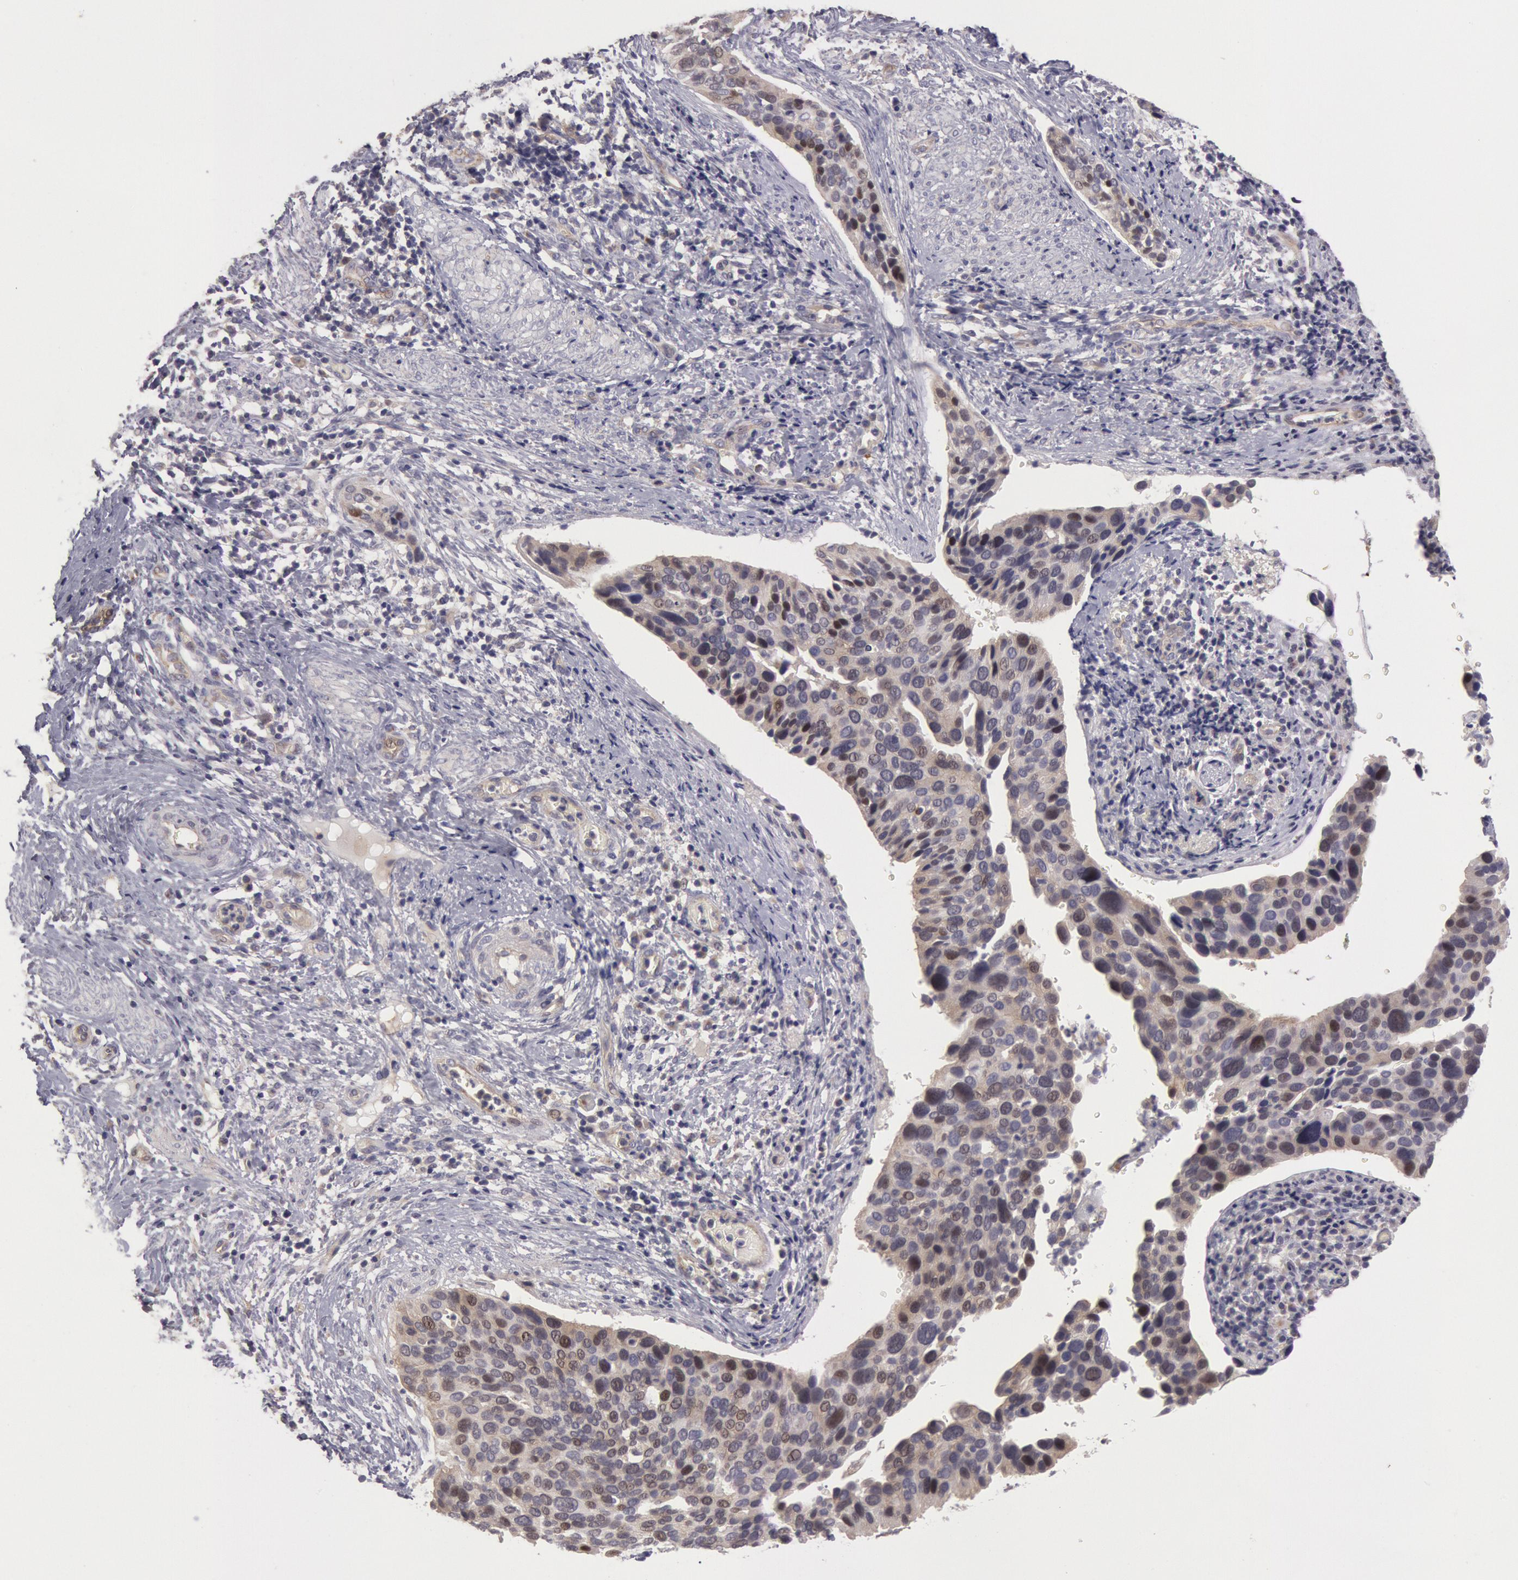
{"staining": {"intensity": "weak", "quantity": "<25%", "location": "nuclear"}, "tissue": "cervical cancer", "cell_type": "Tumor cells", "image_type": "cancer", "snomed": [{"axis": "morphology", "description": "Squamous cell carcinoma, NOS"}, {"axis": "topography", "description": "Cervix"}], "caption": "Cervical squamous cell carcinoma stained for a protein using IHC exhibits no staining tumor cells.", "gene": "AMOTL1", "patient": {"sex": "female", "age": 31}}